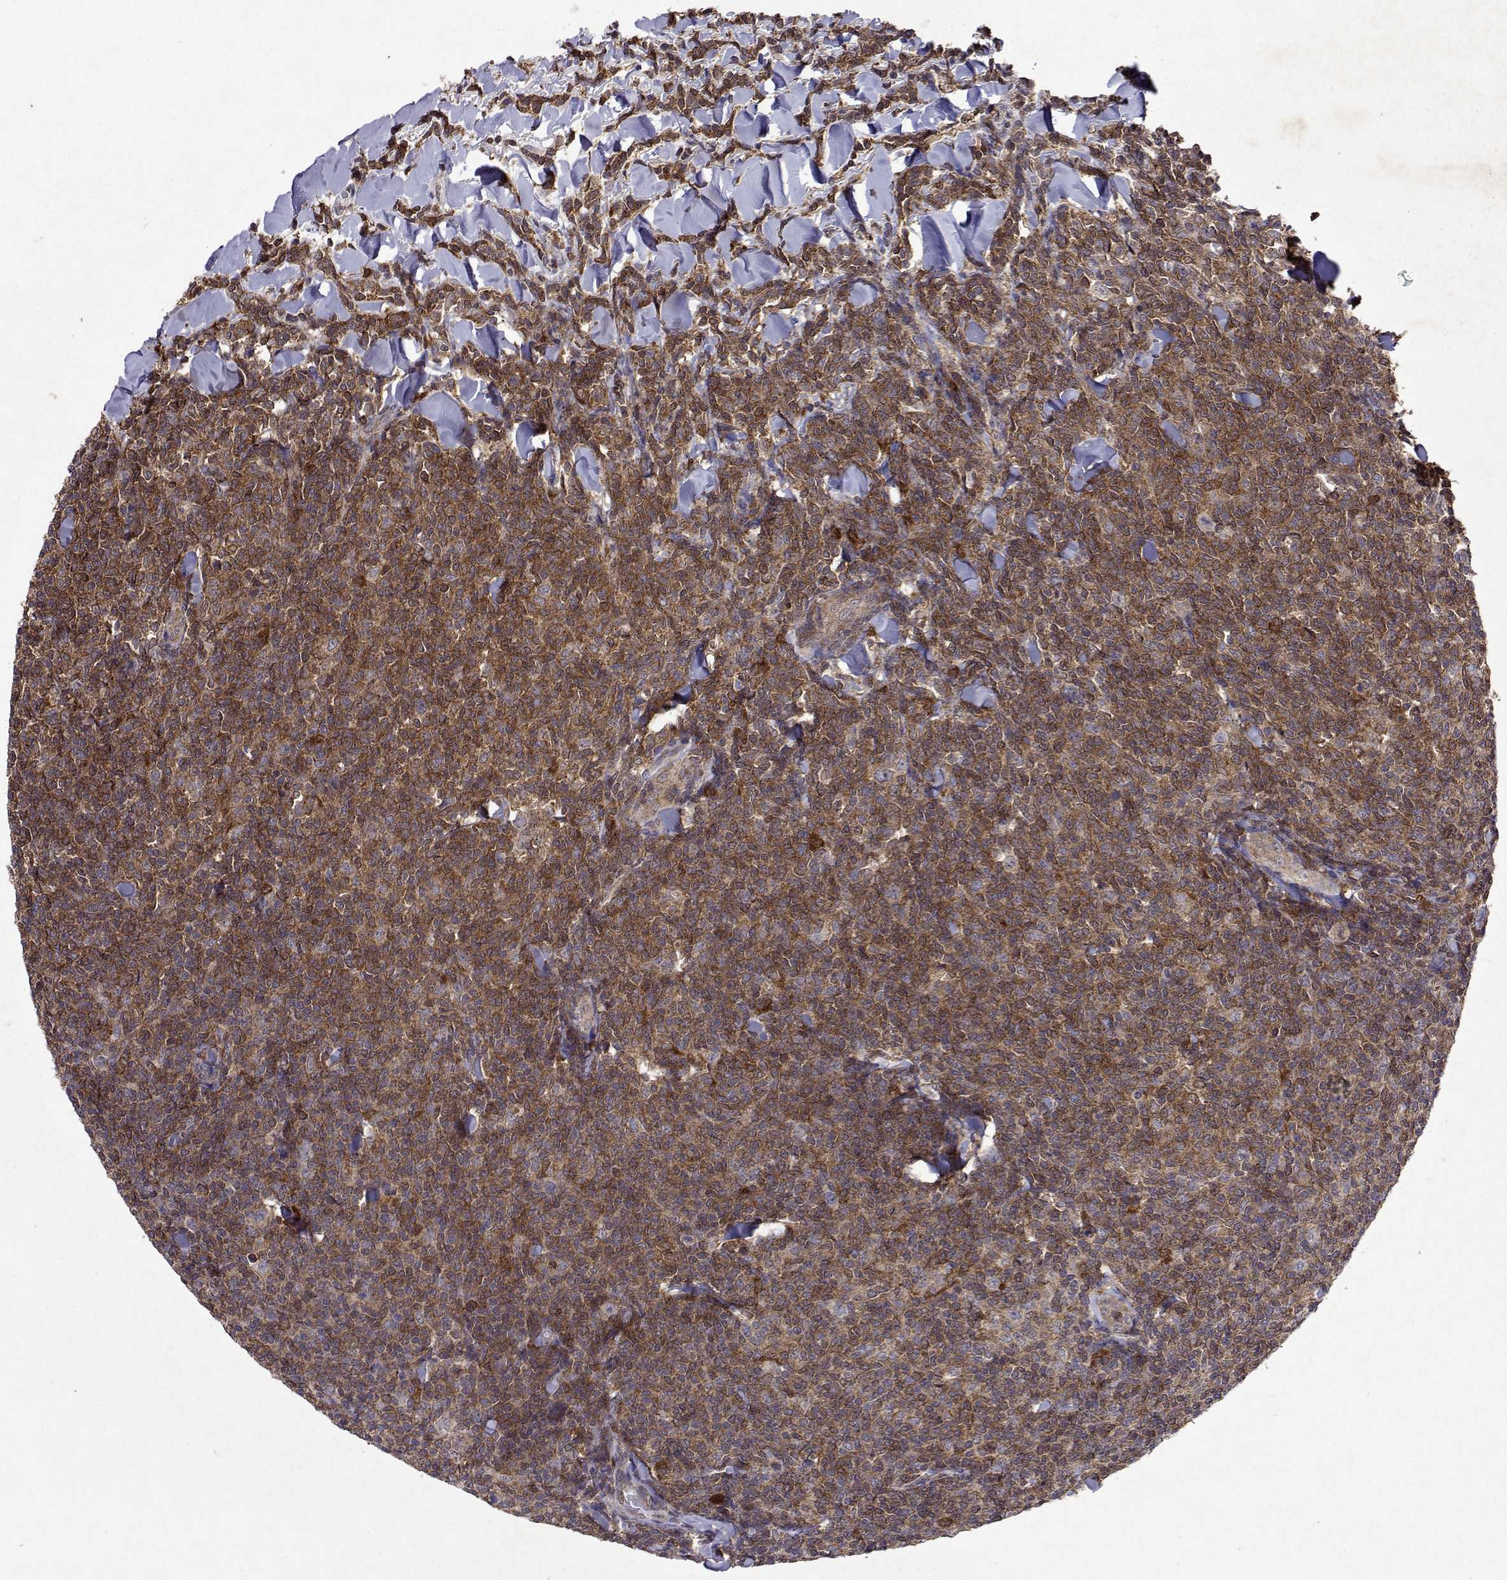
{"staining": {"intensity": "moderate", "quantity": ">75%", "location": "cytoplasmic/membranous"}, "tissue": "lymphoma", "cell_type": "Tumor cells", "image_type": "cancer", "snomed": [{"axis": "morphology", "description": "Malignant lymphoma, non-Hodgkin's type, Low grade"}, {"axis": "topography", "description": "Lymph node"}], "caption": "This is an image of immunohistochemistry (IHC) staining of lymphoma, which shows moderate expression in the cytoplasmic/membranous of tumor cells.", "gene": "APAF1", "patient": {"sex": "female", "age": 56}}